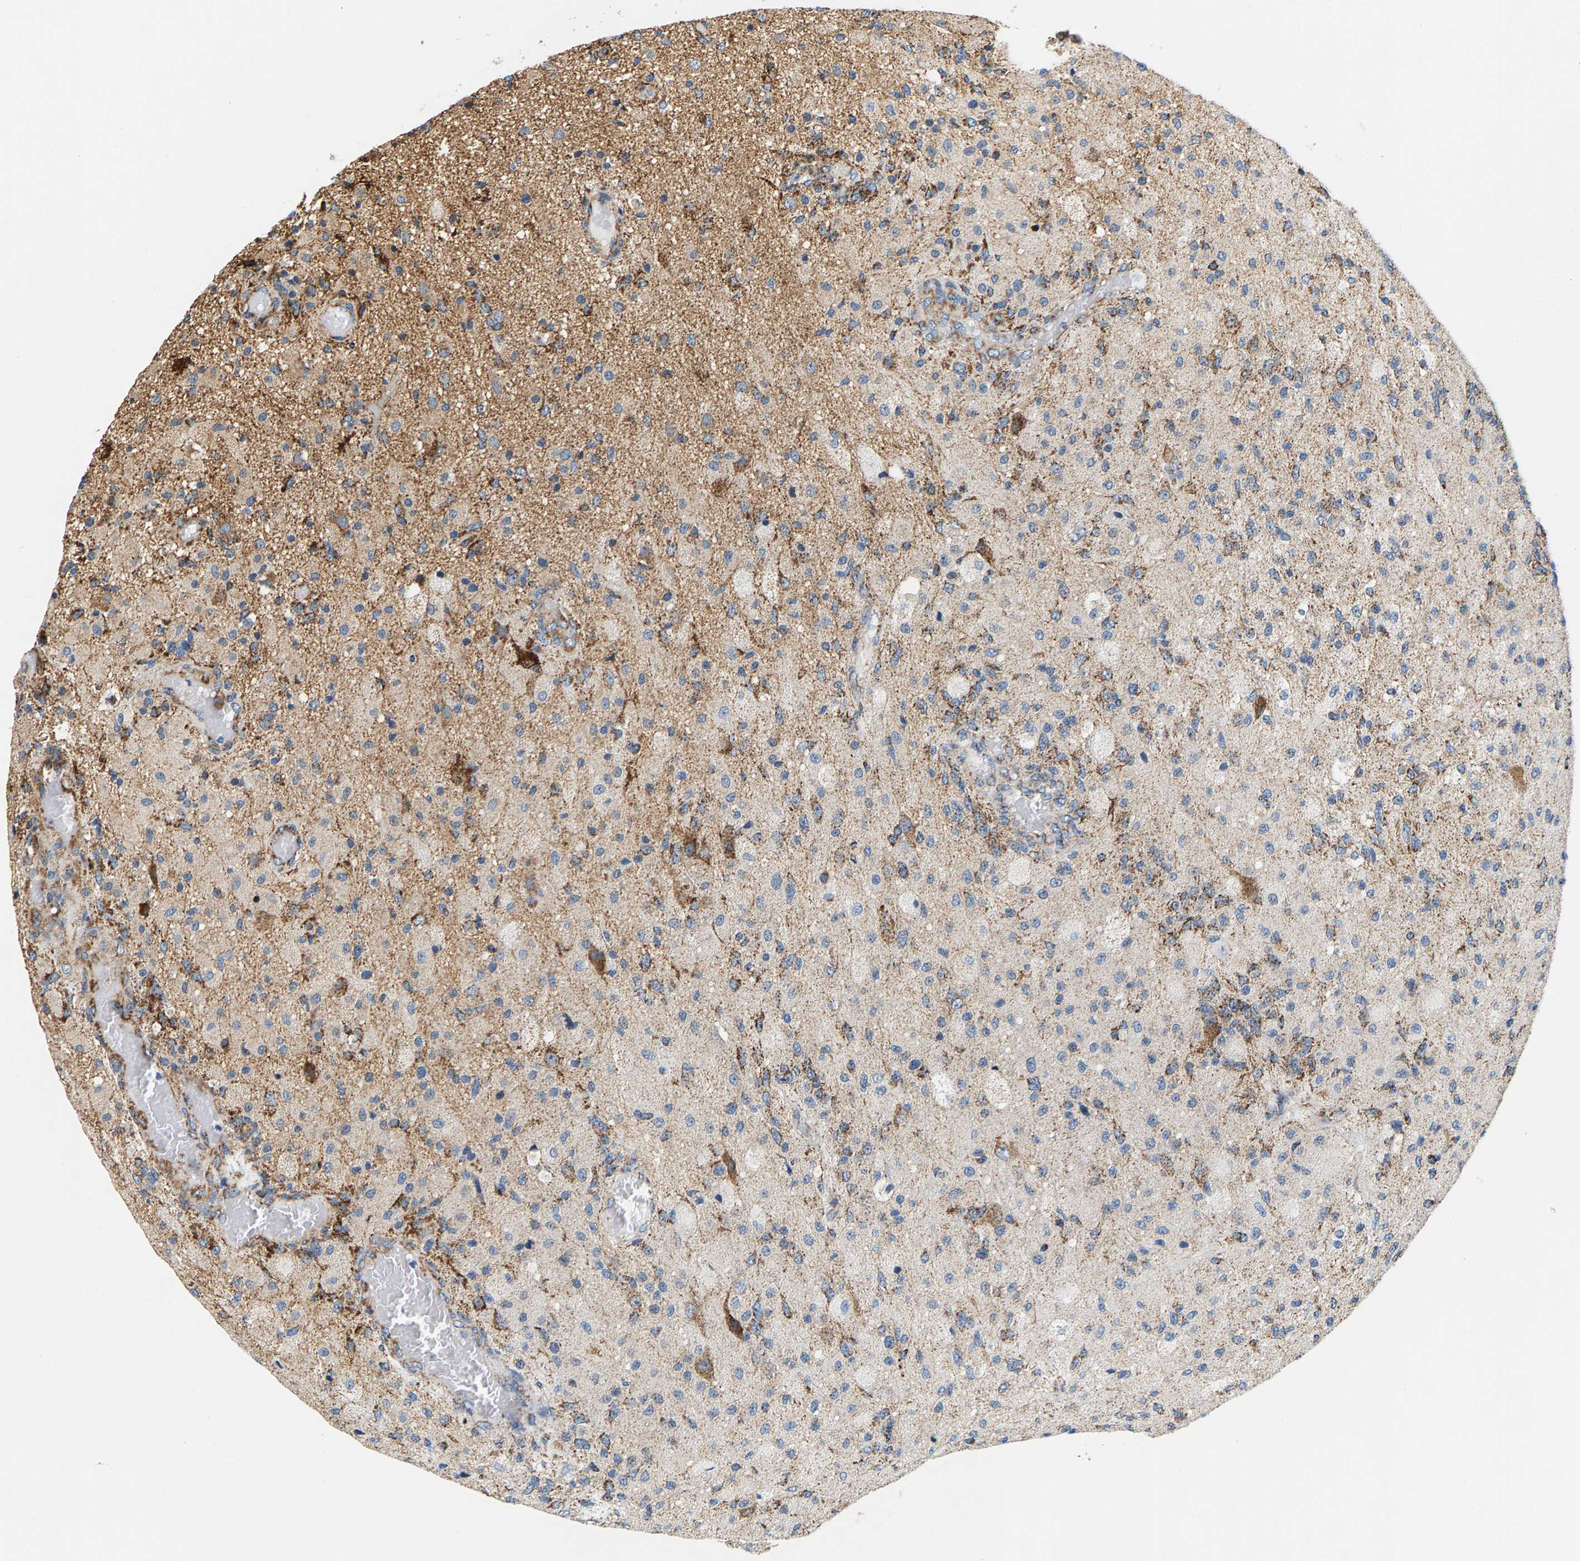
{"staining": {"intensity": "moderate", "quantity": ">75%", "location": "cytoplasmic/membranous"}, "tissue": "glioma", "cell_type": "Tumor cells", "image_type": "cancer", "snomed": [{"axis": "morphology", "description": "Normal tissue, NOS"}, {"axis": "morphology", "description": "Glioma, malignant, High grade"}, {"axis": "topography", "description": "Cerebral cortex"}], "caption": "High-magnification brightfield microscopy of glioma stained with DAB (brown) and counterstained with hematoxylin (blue). tumor cells exhibit moderate cytoplasmic/membranous staining is appreciated in approximately>75% of cells. The staining was performed using DAB (3,3'-diaminobenzidine) to visualize the protein expression in brown, while the nuclei were stained in blue with hematoxylin (Magnification: 20x).", "gene": "PDE1A", "patient": {"sex": "male", "age": 77}}